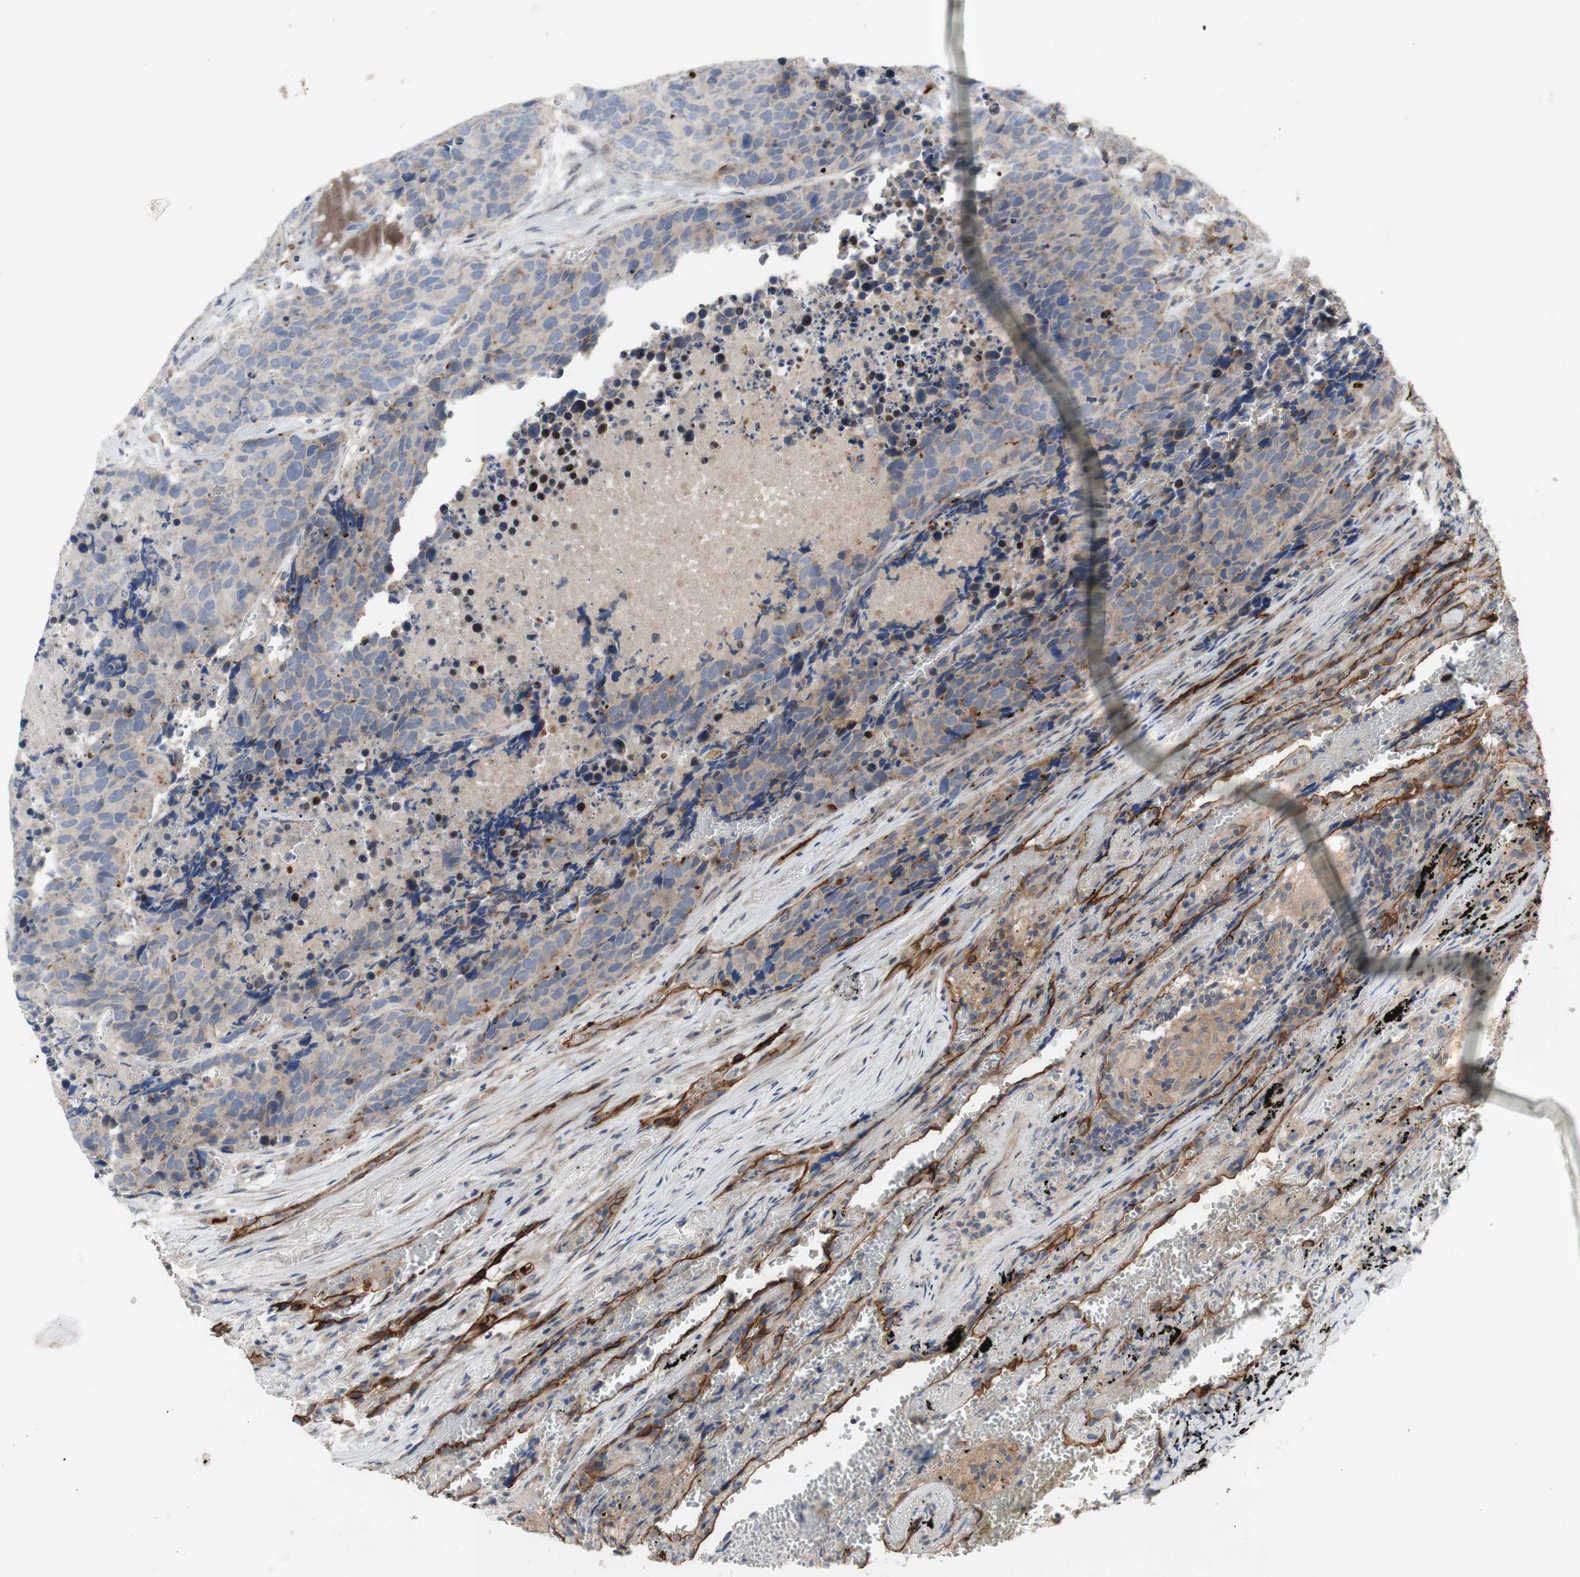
{"staining": {"intensity": "weak", "quantity": ">75%", "location": "cytoplasmic/membranous"}, "tissue": "carcinoid", "cell_type": "Tumor cells", "image_type": "cancer", "snomed": [{"axis": "morphology", "description": "Carcinoid, malignant, NOS"}, {"axis": "topography", "description": "Lung"}], "caption": "The micrograph demonstrates staining of carcinoid (malignant), revealing weak cytoplasmic/membranous protein staining (brown color) within tumor cells.", "gene": "OAZ1", "patient": {"sex": "male", "age": 60}}